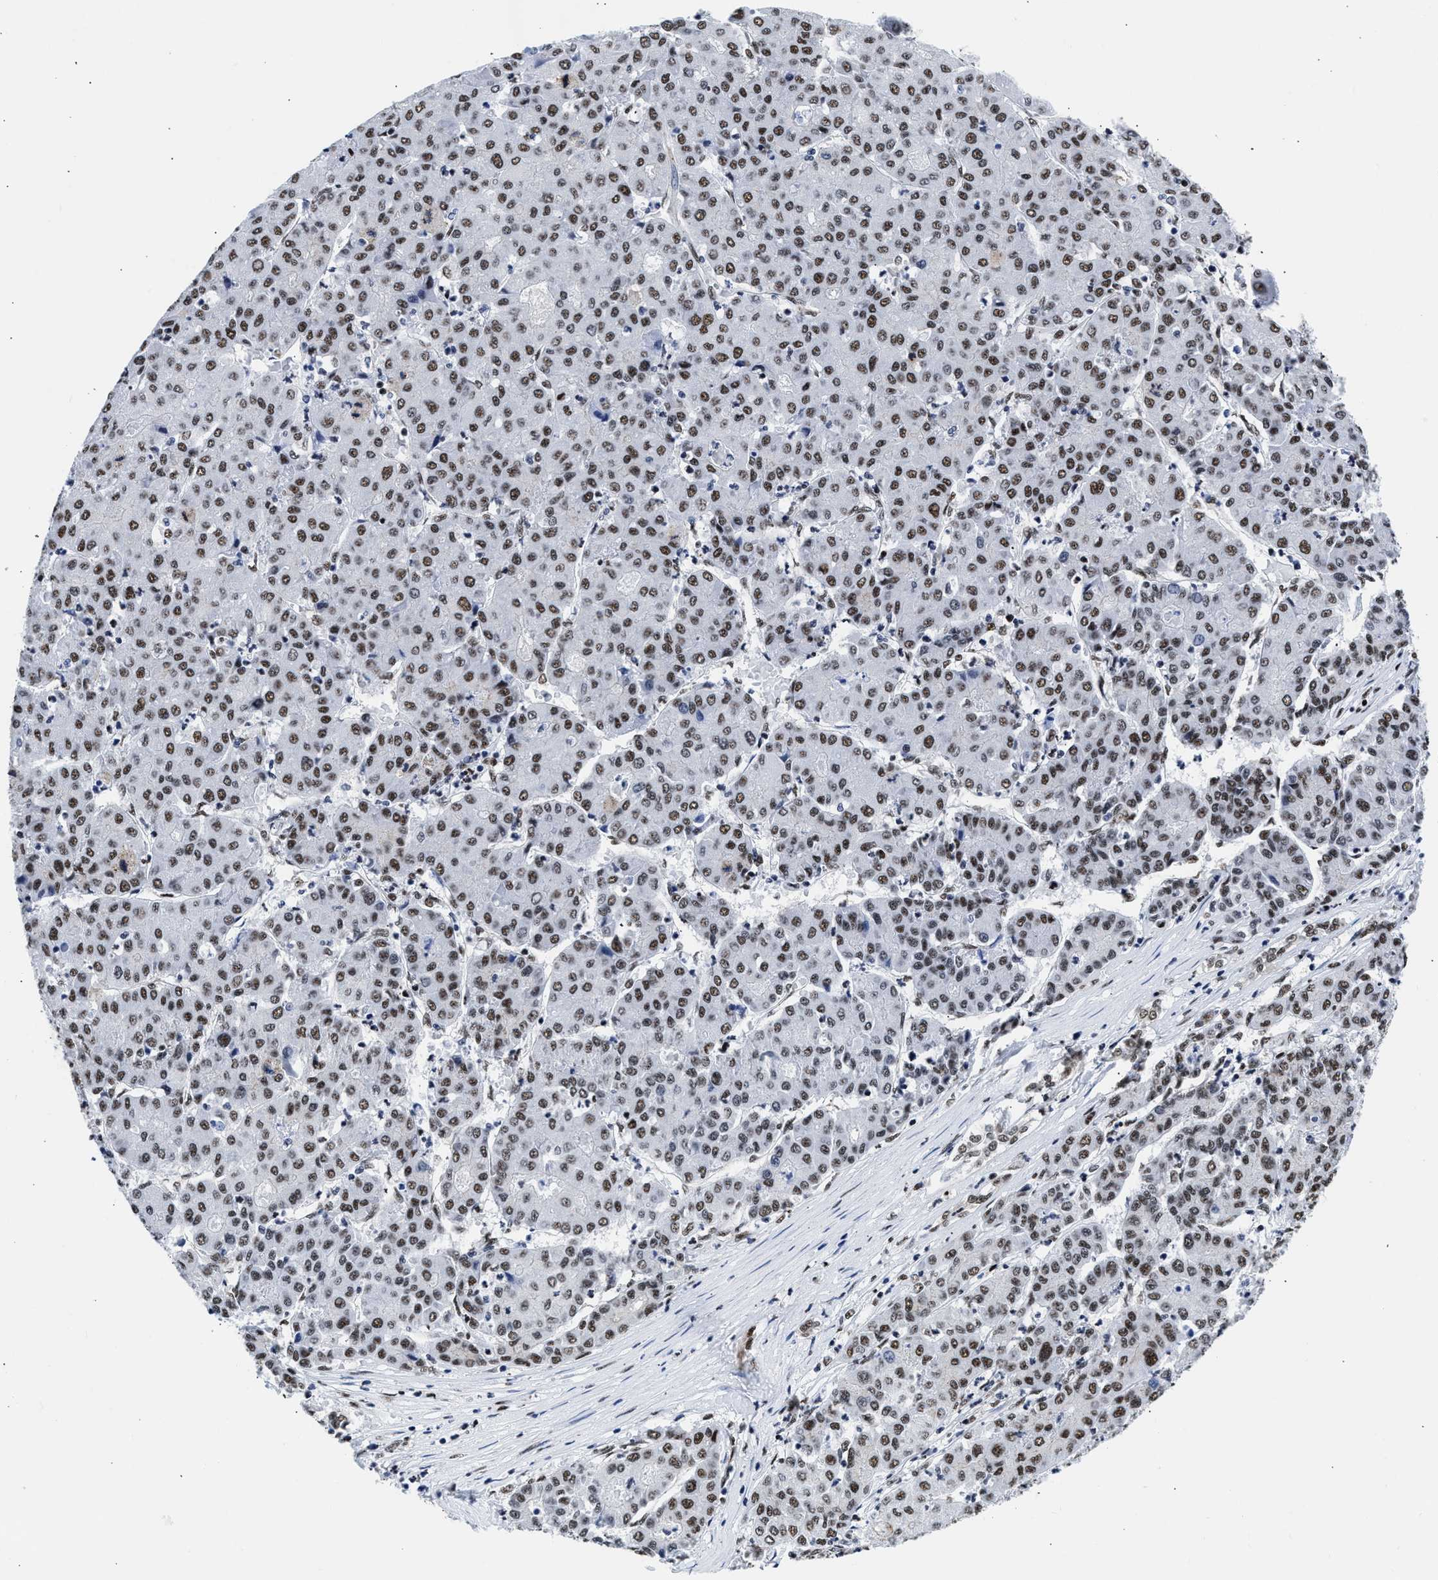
{"staining": {"intensity": "moderate", "quantity": ">75%", "location": "nuclear"}, "tissue": "liver cancer", "cell_type": "Tumor cells", "image_type": "cancer", "snomed": [{"axis": "morphology", "description": "Carcinoma, Hepatocellular, NOS"}, {"axis": "topography", "description": "Liver"}], "caption": "Human hepatocellular carcinoma (liver) stained with a brown dye reveals moderate nuclear positive positivity in approximately >75% of tumor cells.", "gene": "RBM8A", "patient": {"sex": "male", "age": 65}}